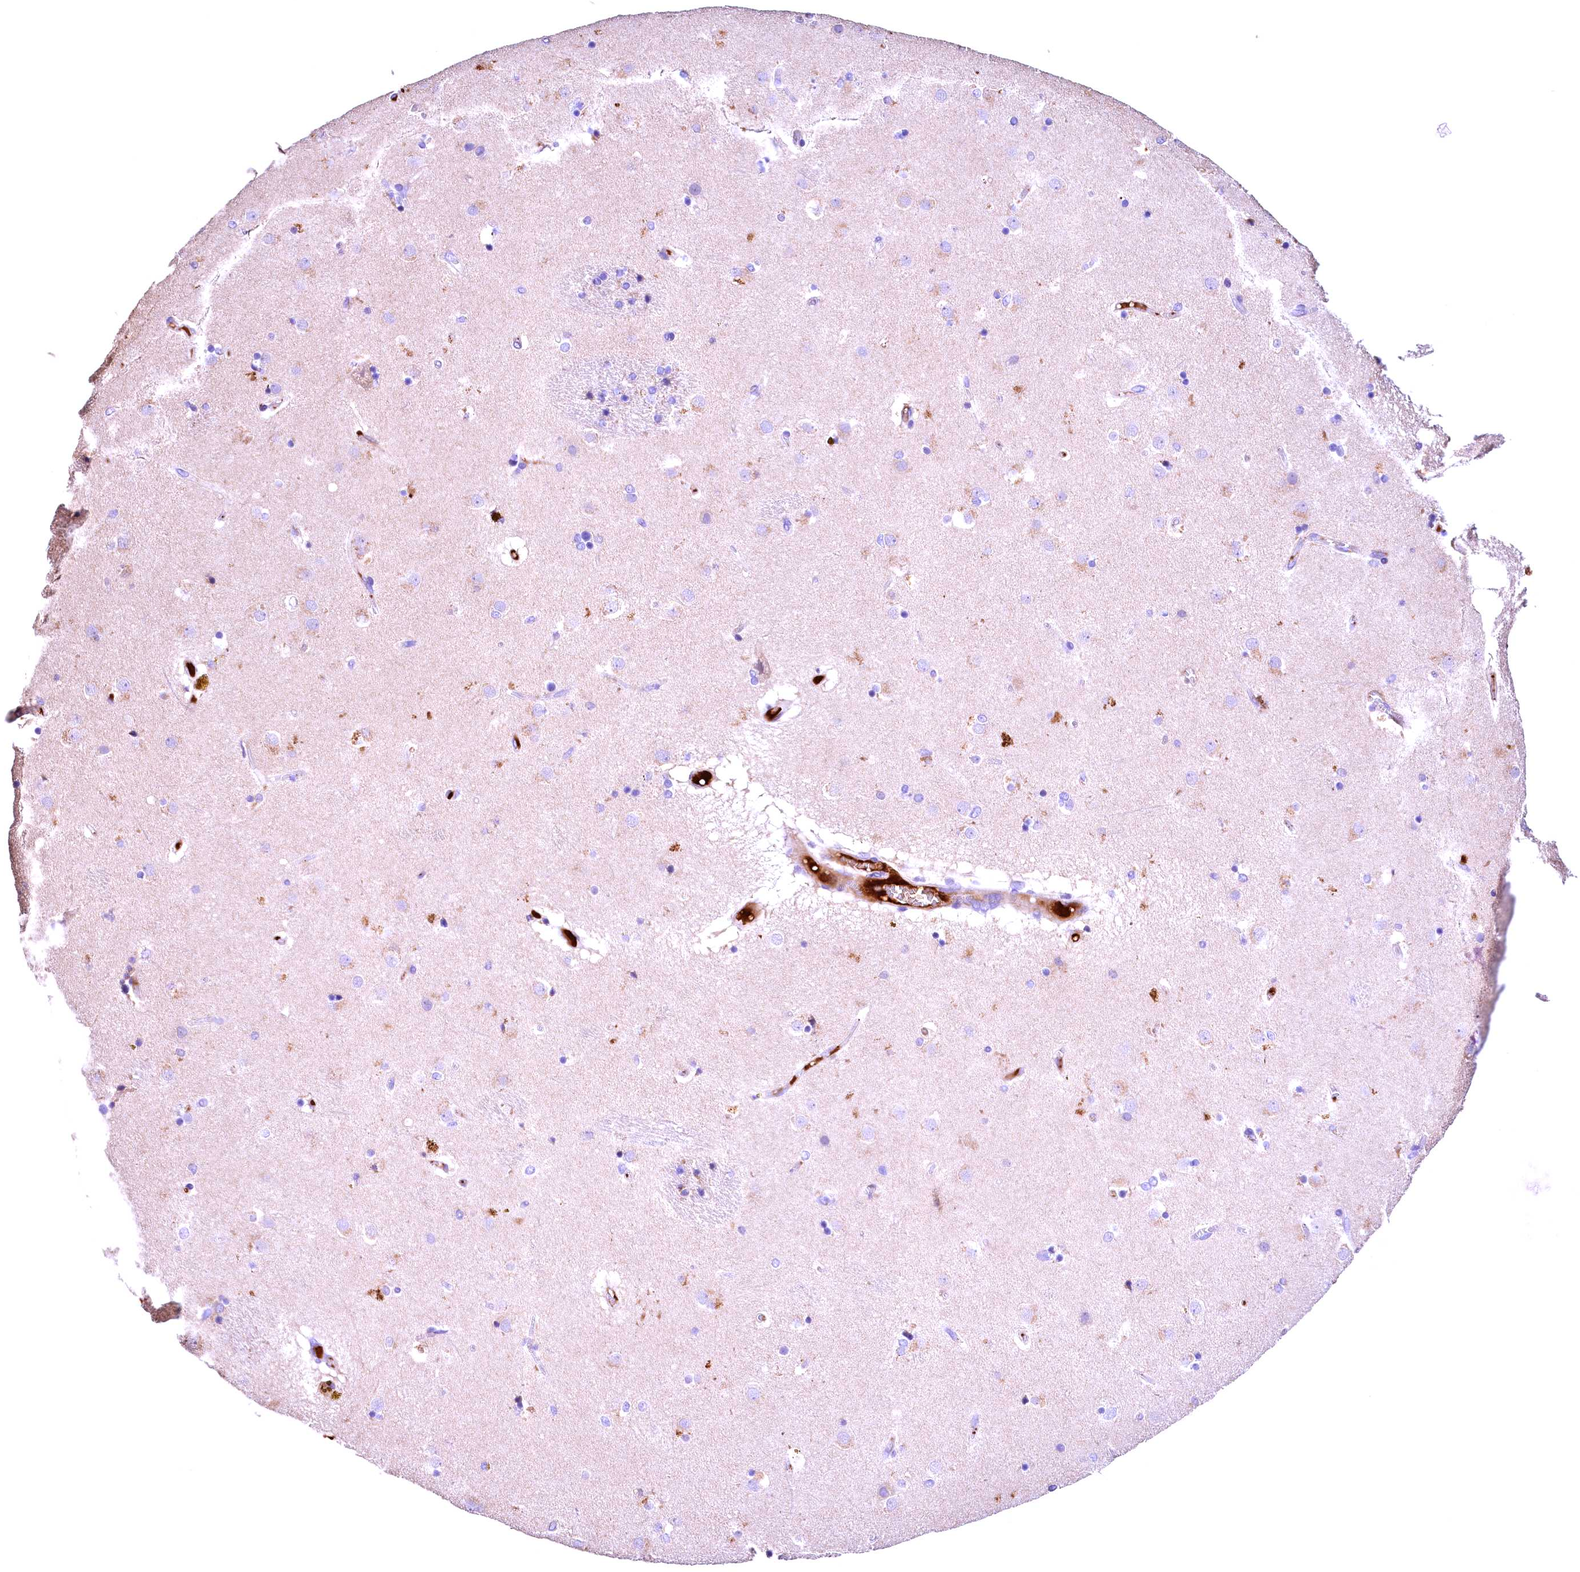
{"staining": {"intensity": "negative", "quantity": "none", "location": "none"}, "tissue": "caudate", "cell_type": "Glial cells", "image_type": "normal", "snomed": [{"axis": "morphology", "description": "Normal tissue, NOS"}, {"axis": "topography", "description": "Lateral ventricle wall"}], "caption": "A high-resolution histopathology image shows immunohistochemistry staining of benign caudate, which displays no significant expression in glial cells.", "gene": "PHAF1", "patient": {"sex": "male", "age": 70}}